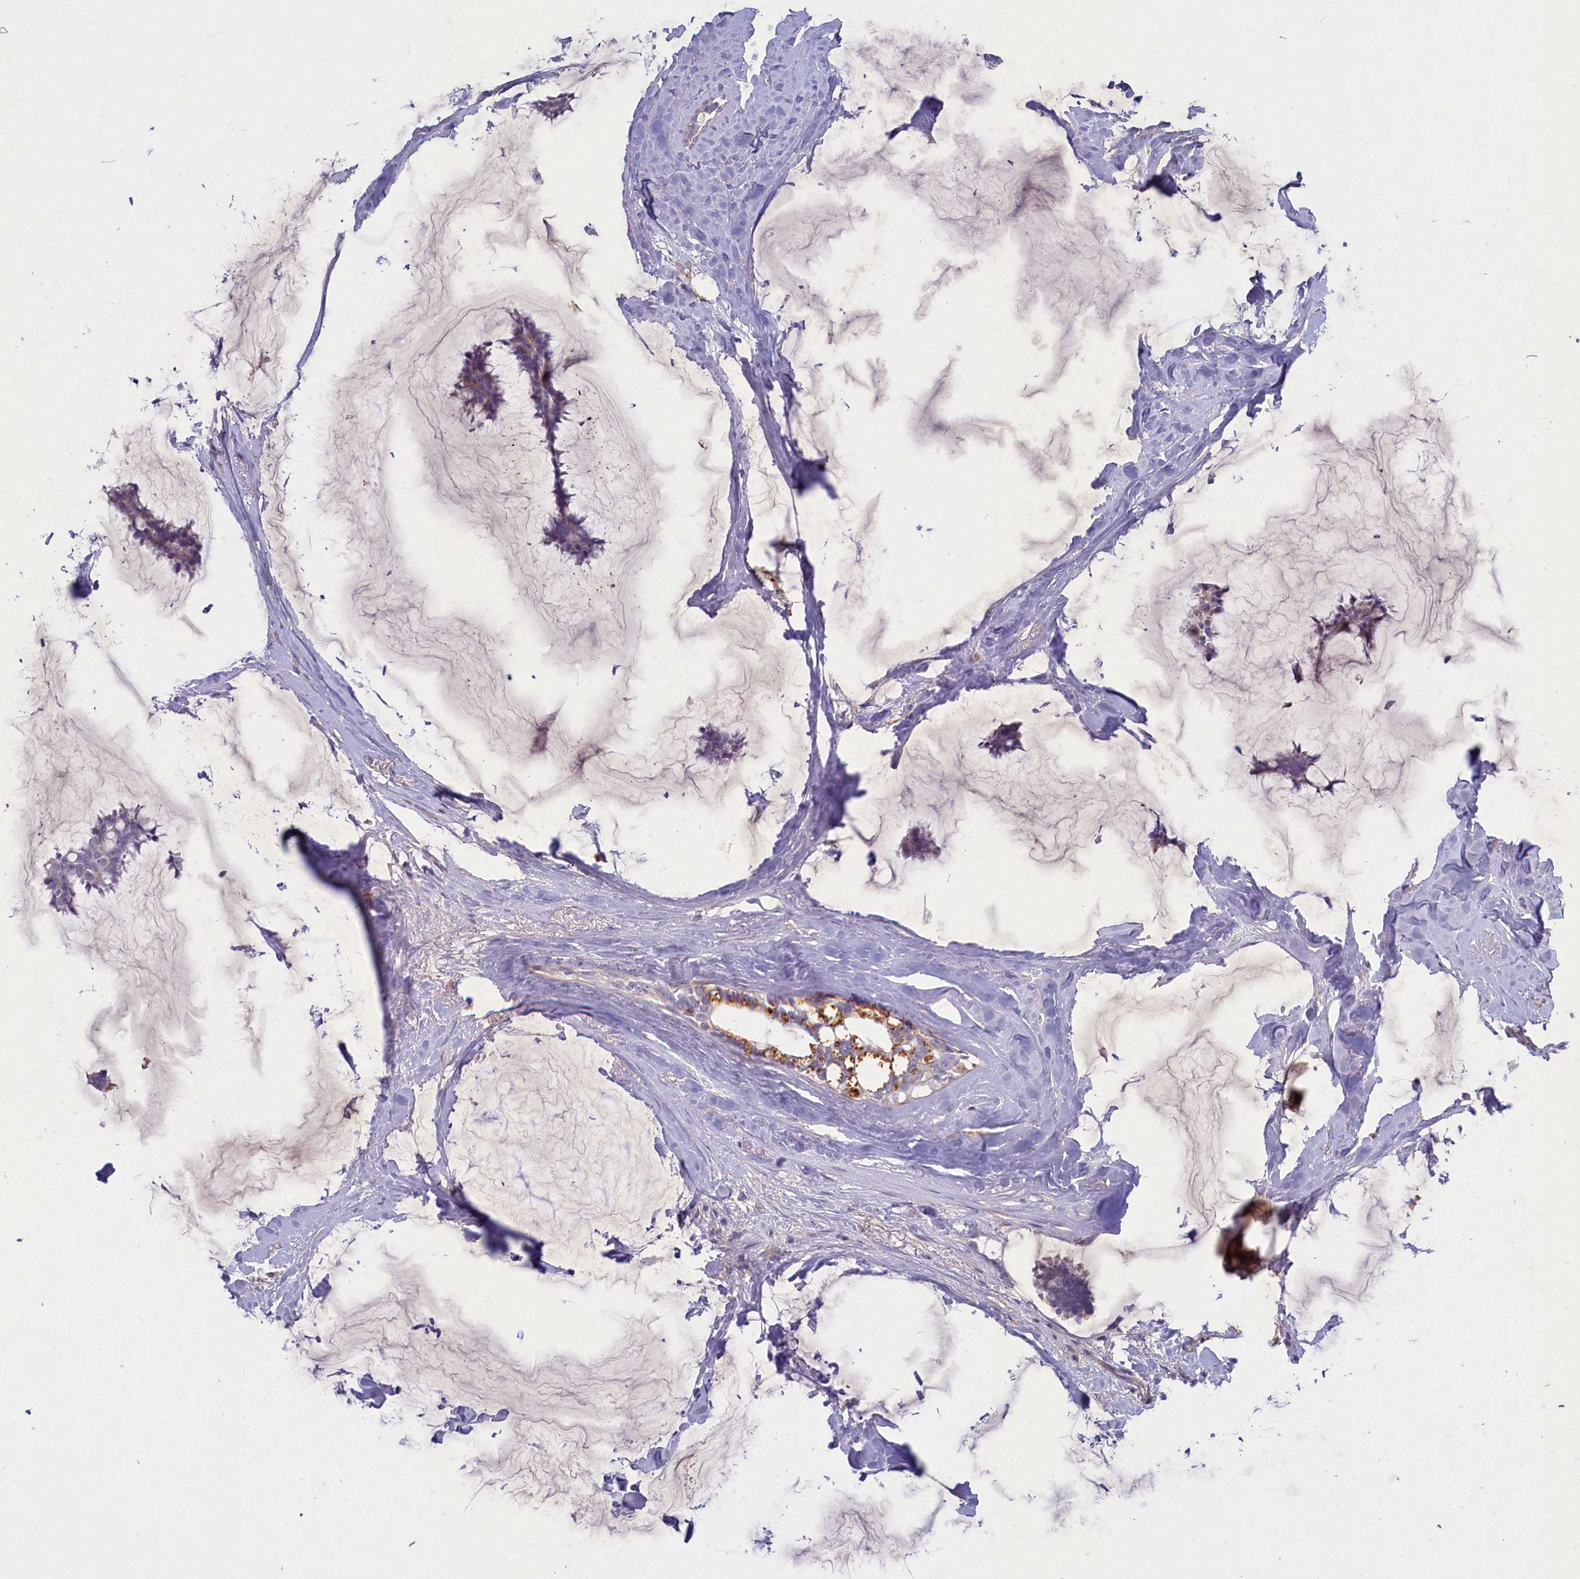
{"staining": {"intensity": "negative", "quantity": "none", "location": "none"}, "tissue": "breast cancer", "cell_type": "Tumor cells", "image_type": "cancer", "snomed": [{"axis": "morphology", "description": "Duct carcinoma"}, {"axis": "topography", "description": "Breast"}], "caption": "Immunohistochemical staining of breast invasive ductal carcinoma demonstrates no significant staining in tumor cells.", "gene": "PLEKHG6", "patient": {"sex": "female", "age": 93}}